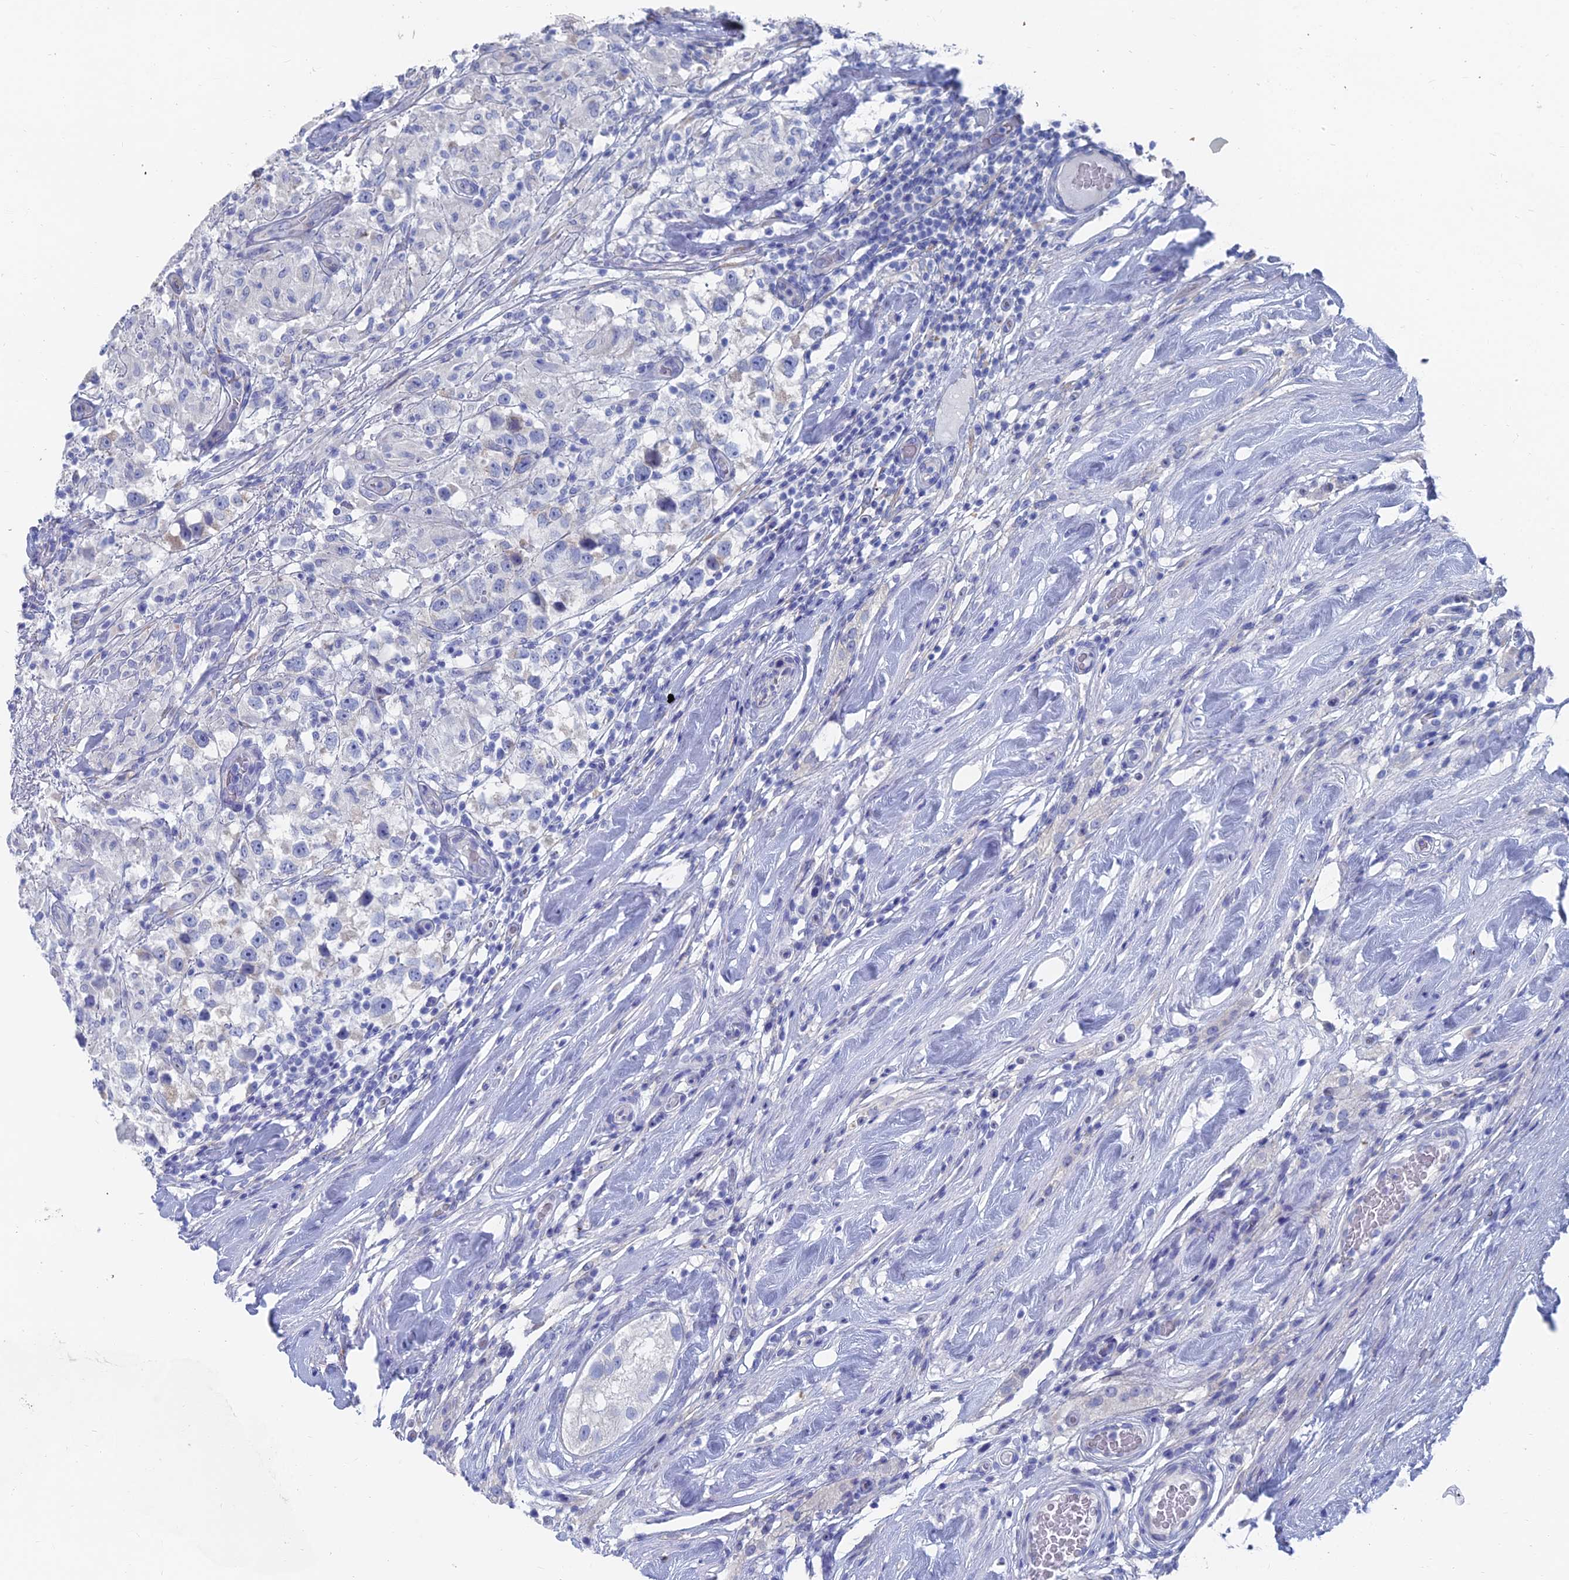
{"staining": {"intensity": "negative", "quantity": "none", "location": "none"}, "tissue": "testis cancer", "cell_type": "Tumor cells", "image_type": "cancer", "snomed": [{"axis": "morphology", "description": "Seminoma, NOS"}, {"axis": "topography", "description": "Testis"}], "caption": "The micrograph shows no staining of tumor cells in testis cancer (seminoma). (Immunohistochemistry, brightfield microscopy, high magnification).", "gene": "TNNT3", "patient": {"sex": "male", "age": 46}}